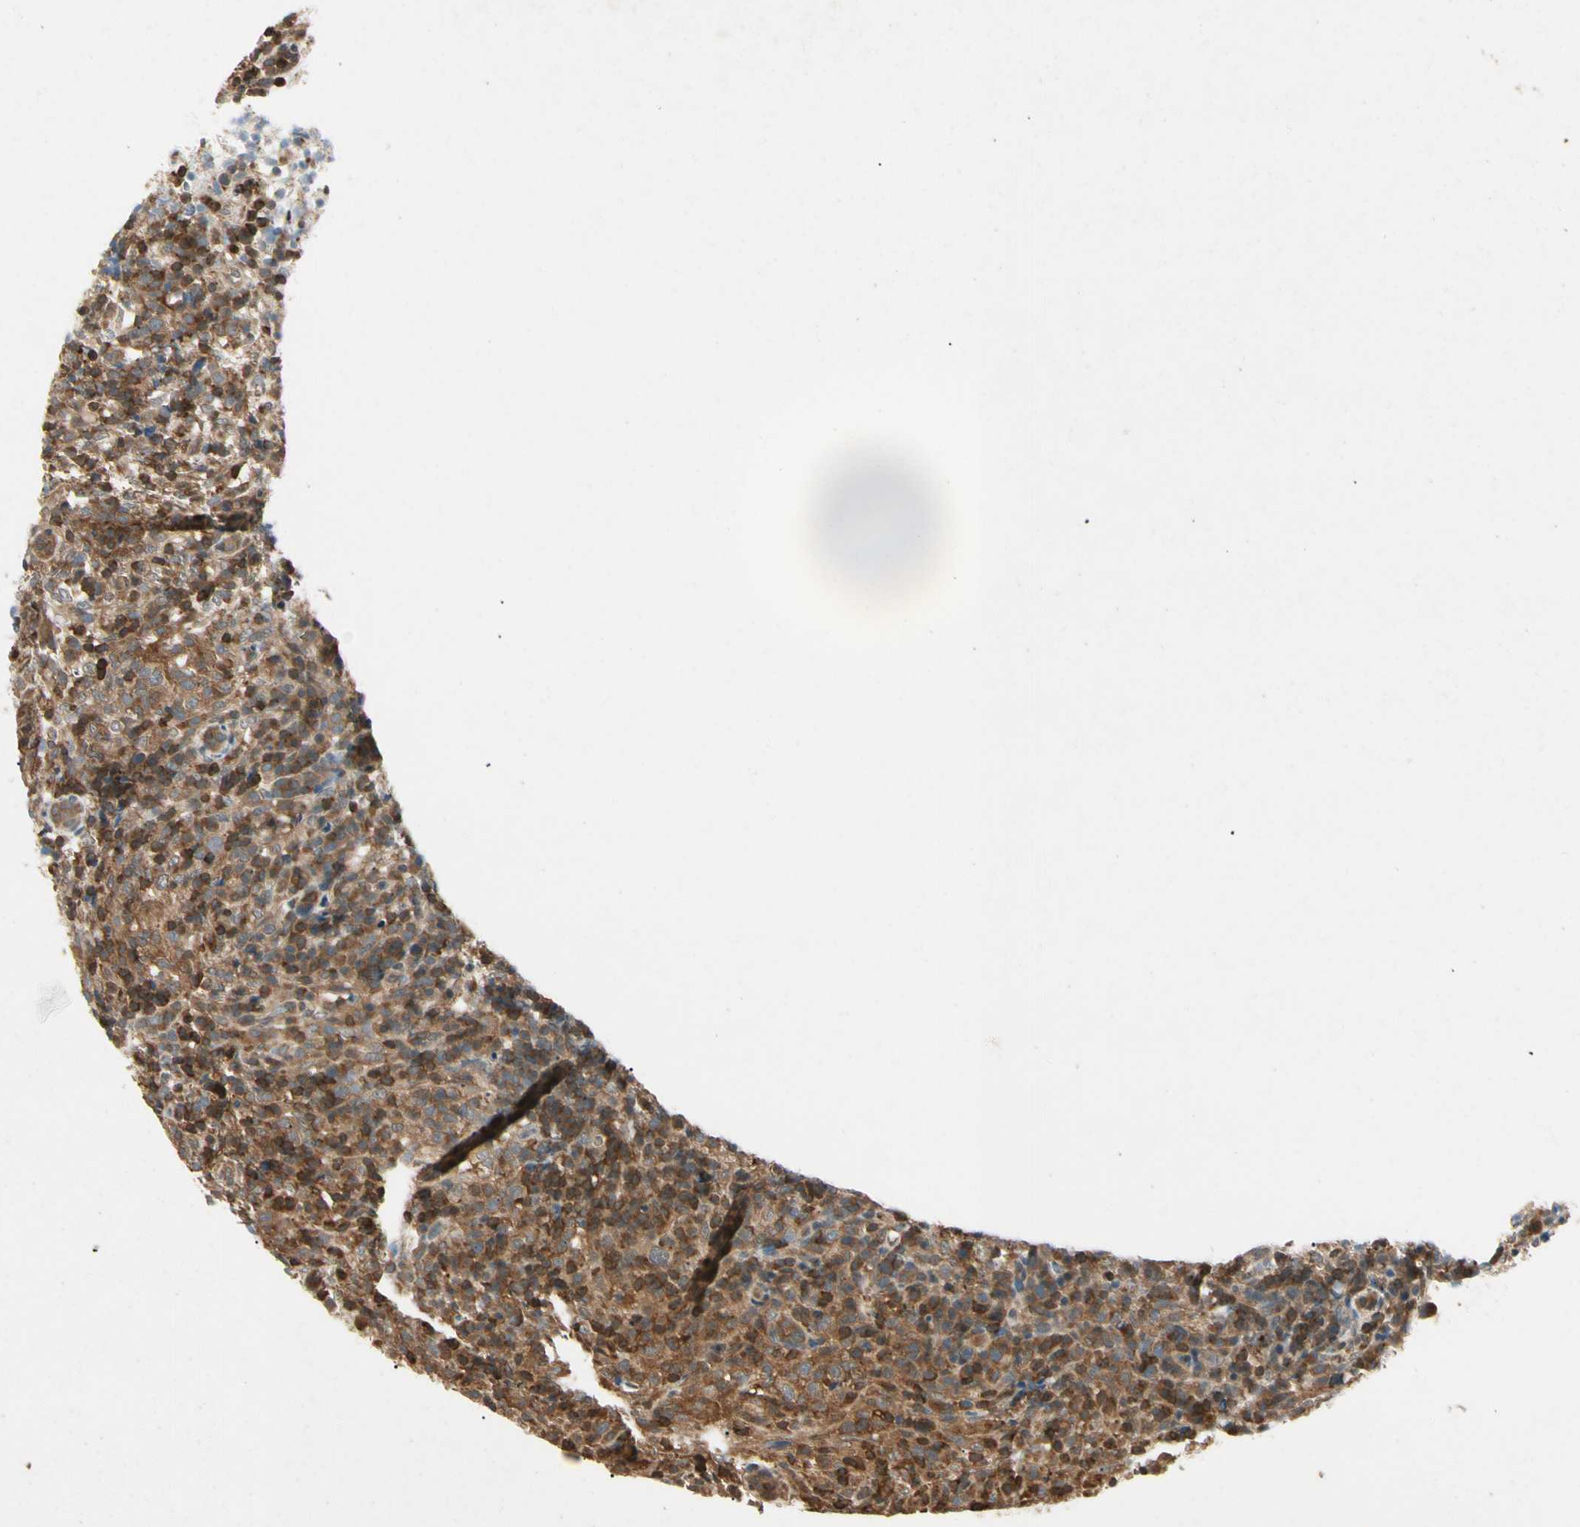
{"staining": {"intensity": "strong", "quantity": "25%-75%", "location": "cytoplasmic/membranous,nuclear"}, "tissue": "lymphoma", "cell_type": "Tumor cells", "image_type": "cancer", "snomed": [{"axis": "morphology", "description": "Malignant lymphoma, non-Hodgkin's type, High grade"}, {"axis": "topography", "description": "Lymph node"}], "caption": "Brown immunohistochemical staining in human high-grade malignant lymphoma, non-Hodgkin's type demonstrates strong cytoplasmic/membranous and nuclear expression in approximately 25%-75% of tumor cells.", "gene": "YWHAQ", "patient": {"sex": "female", "age": 76}}